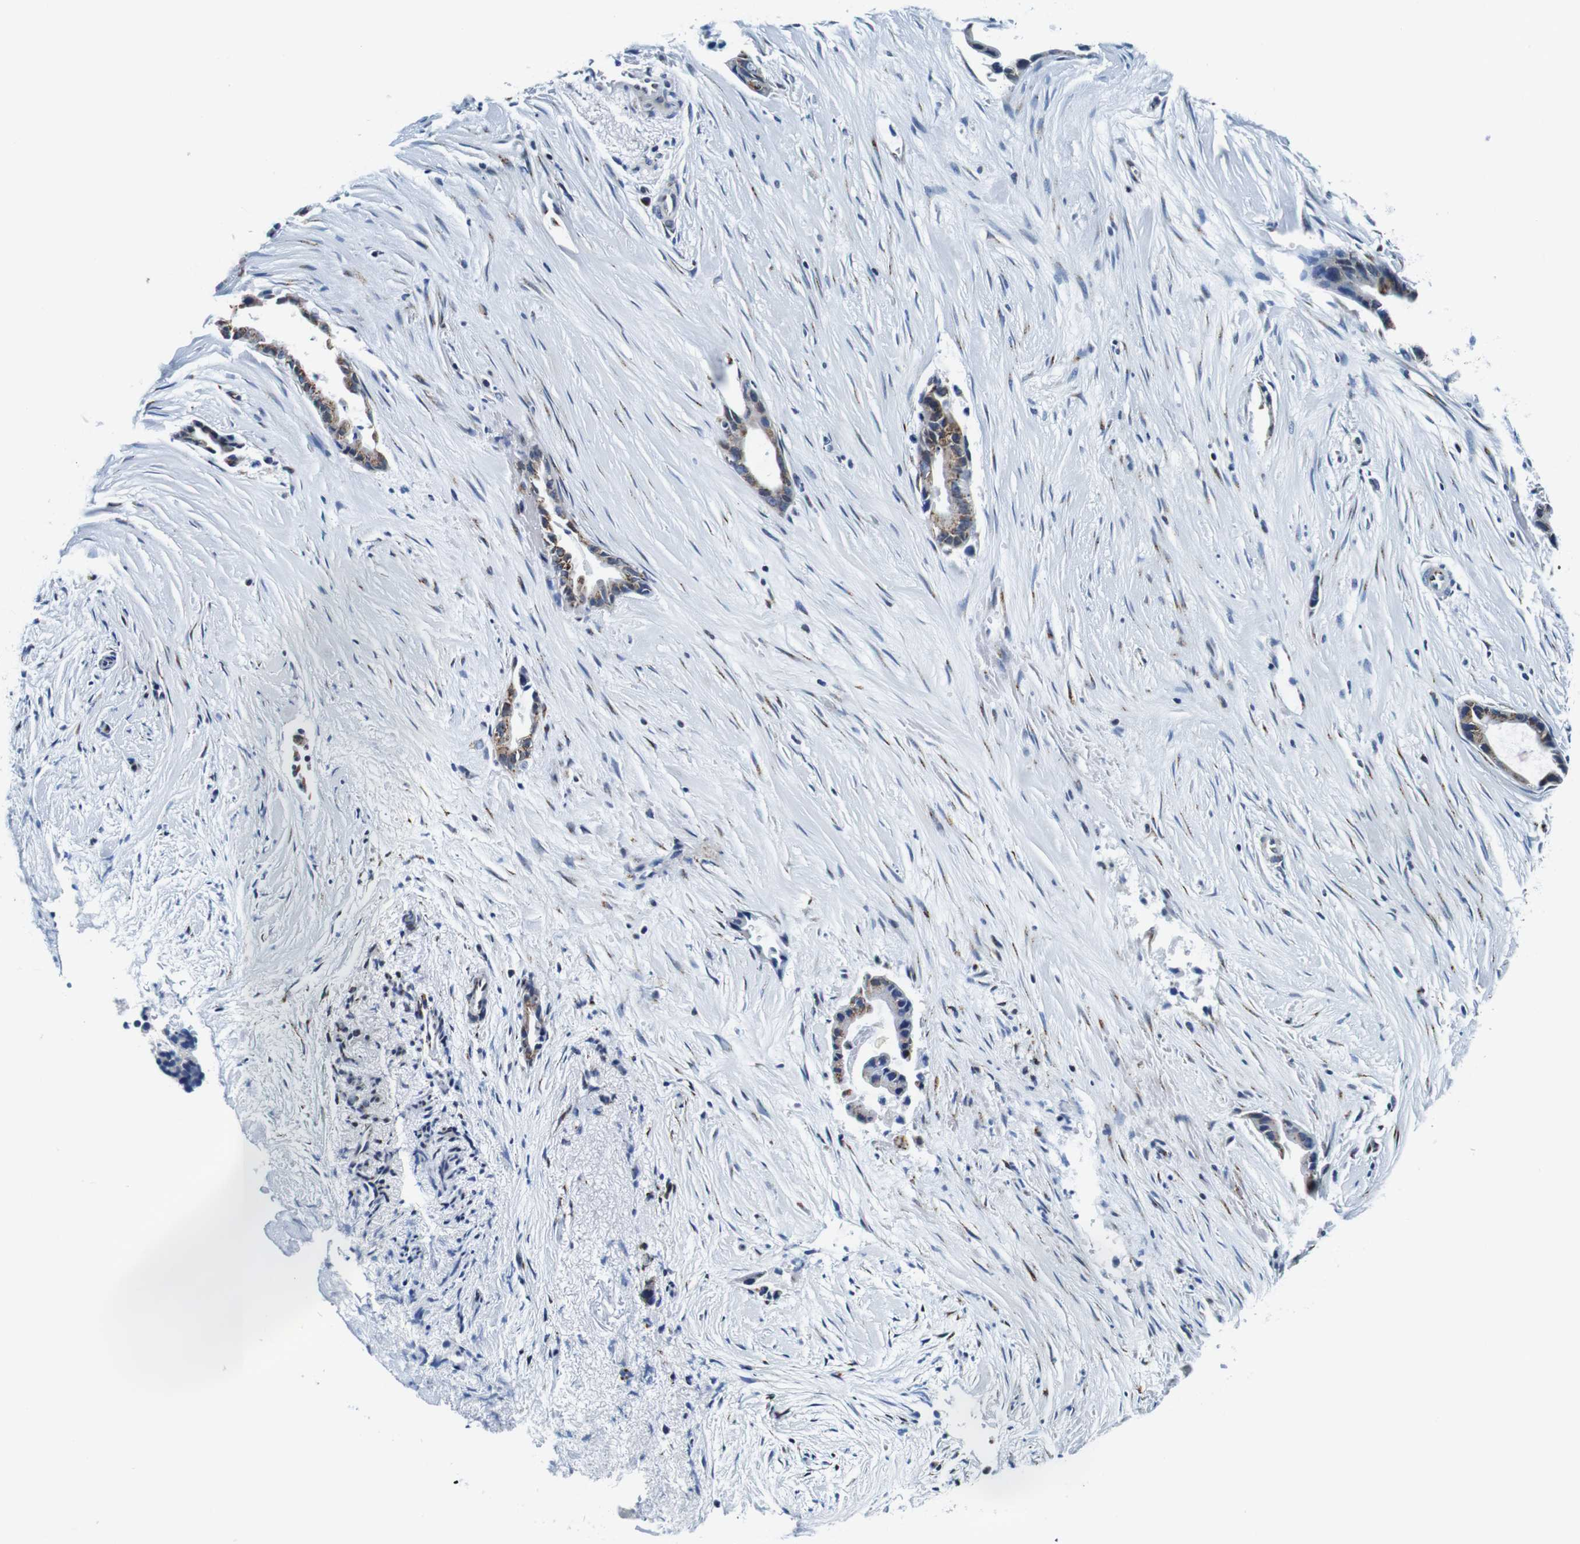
{"staining": {"intensity": "moderate", "quantity": "25%-75%", "location": "cytoplasmic/membranous"}, "tissue": "liver cancer", "cell_type": "Tumor cells", "image_type": "cancer", "snomed": [{"axis": "morphology", "description": "Cholangiocarcinoma"}, {"axis": "topography", "description": "Liver"}], "caption": "An immunohistochemistry (IHC) histopathology image of neoplastic tissue is shown. Protein staining in brown highlights moderate cytoplasmic/membranous positivity in cholangiocarcinoma (liver) within tumor cells.", "gene": "FAR2", "patient": {"sex": "female", "age": 55}}